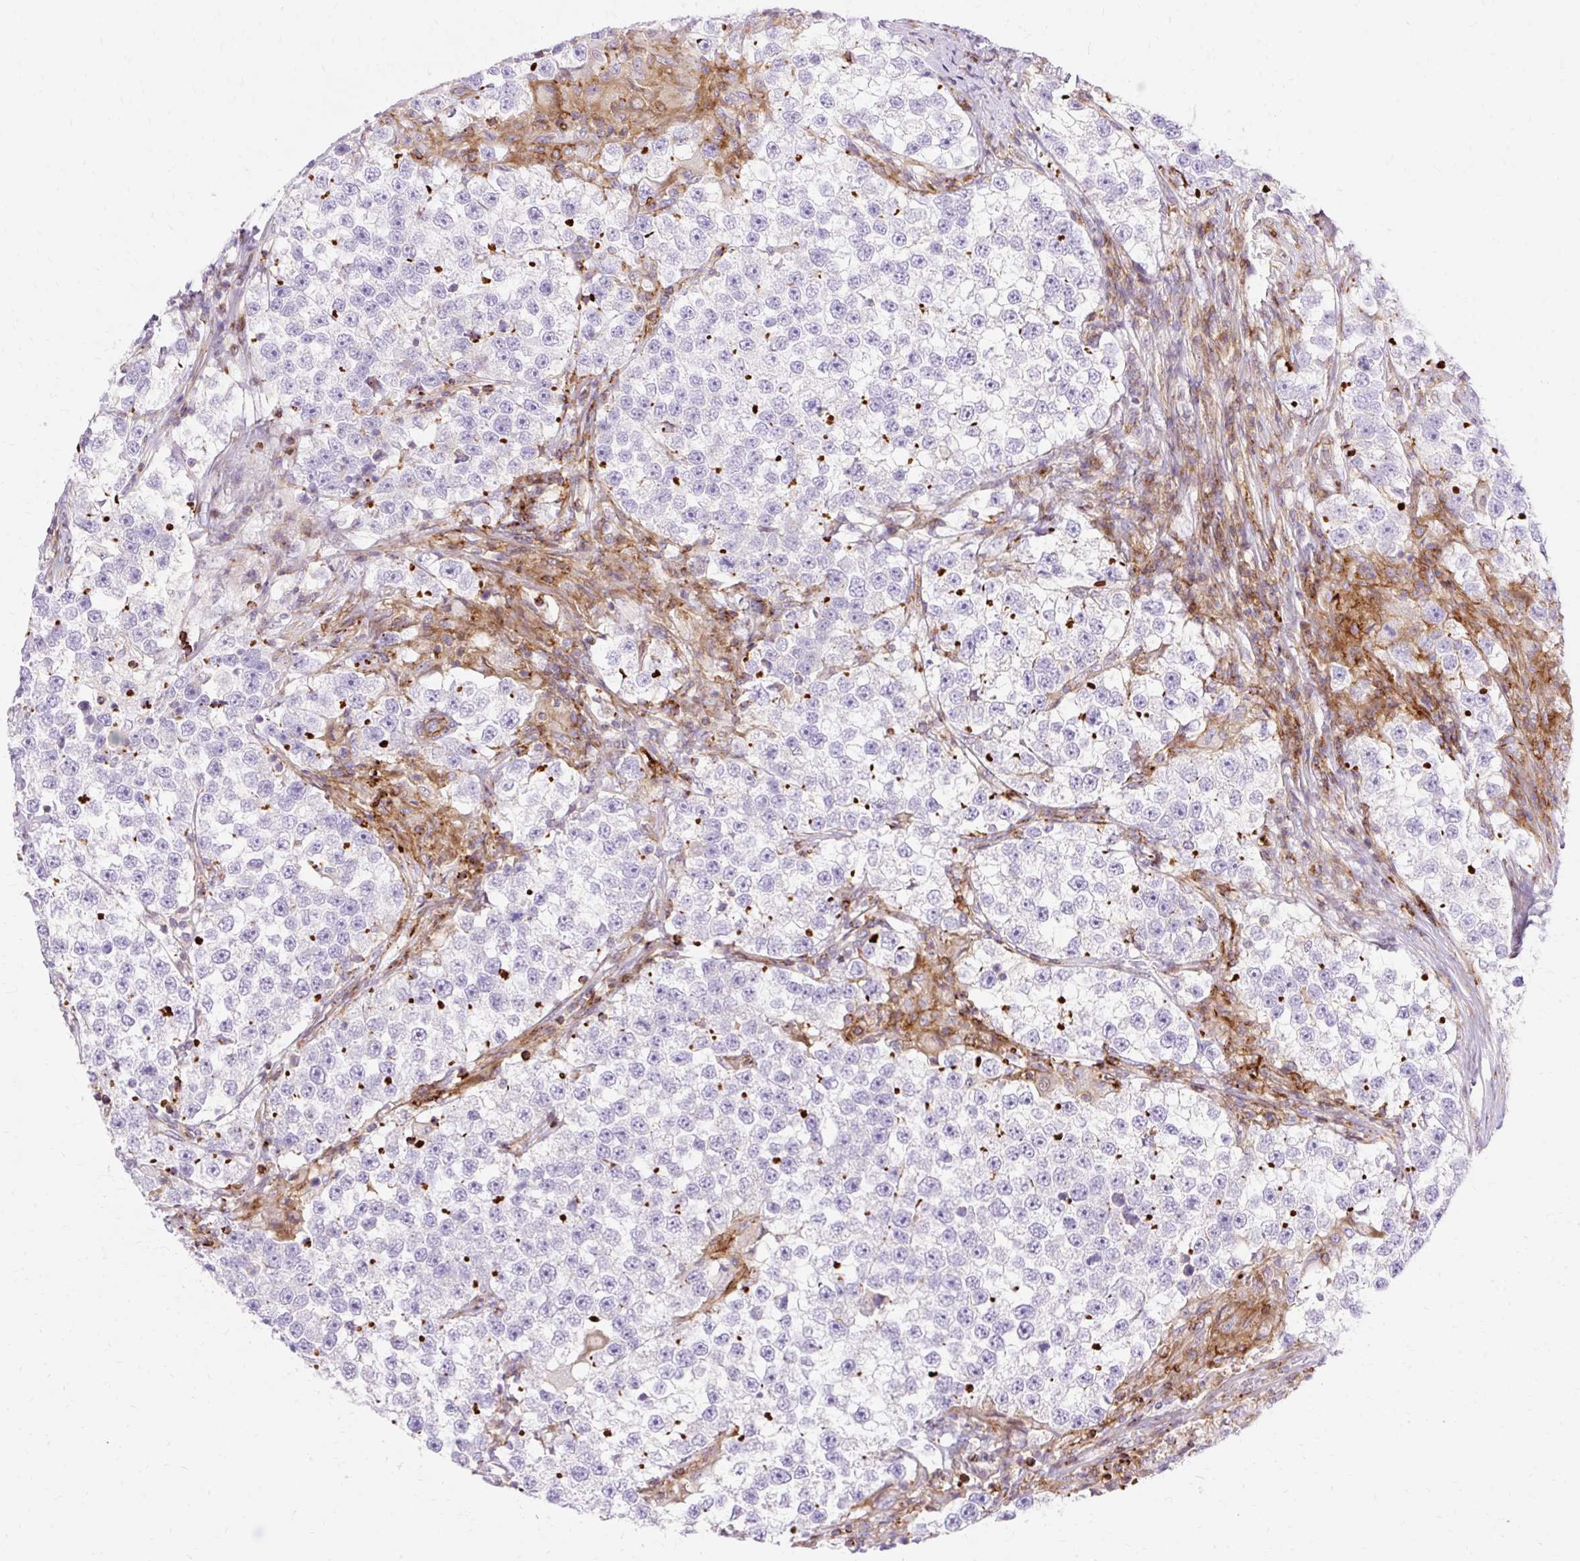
{"staining": {"intensity": "negative", "quantity": "none", "location": "none"}, "tissue": "testis cancer", "cell_type": "Tumor cells", "image_type": "cancer", "snomed": [{"axis": "morphology", "description": "Seminoma, NOS"}, {"axis": "topography", "description": "Testis"}], "caption": "Tumor cells show no significant positivity in testis cancer (seminoma). (DAB IHC, high magnification).", "gene": "CORO7-PAM16", "patient": {"sex": "male", "age": 46}}